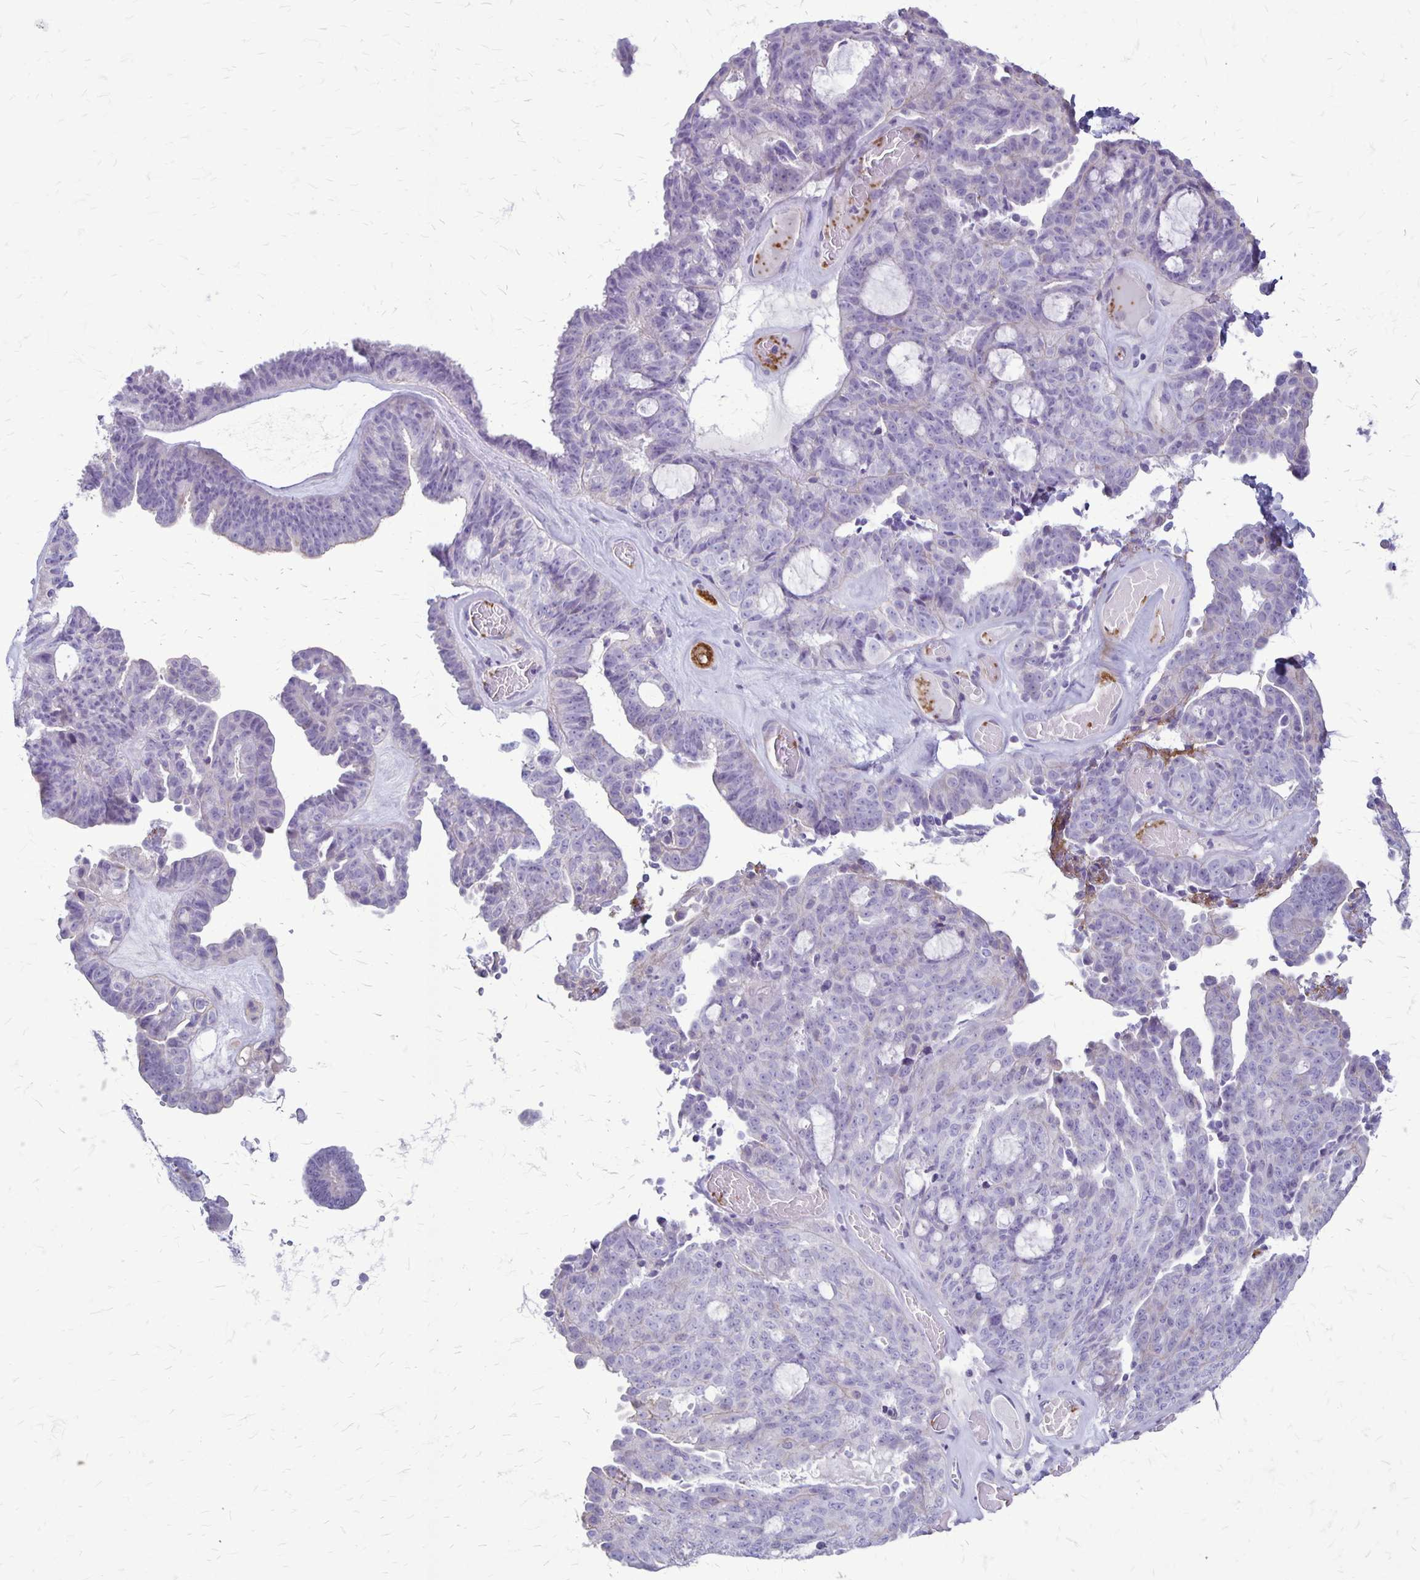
{"staining": {"intensity": "negative", "quantity": "none", "location": "none"}, "tissue": "ovarian cancer", "cell_type": "Tumor cells", "image_type": "cancer", "snomed": [{"axis": "morphology", "description": "Cystadenocarcinoma, serous, NOS"}, {"axis": "topography", "description": "Ovary"}], "caption": "Ovarian cancer (serous cystadenocarcinoma) was stained to show a protein in brown. There is no significant expression in tumor cells.", "gene": "GP9", "patient": {"sex": "female", "age": 71}}